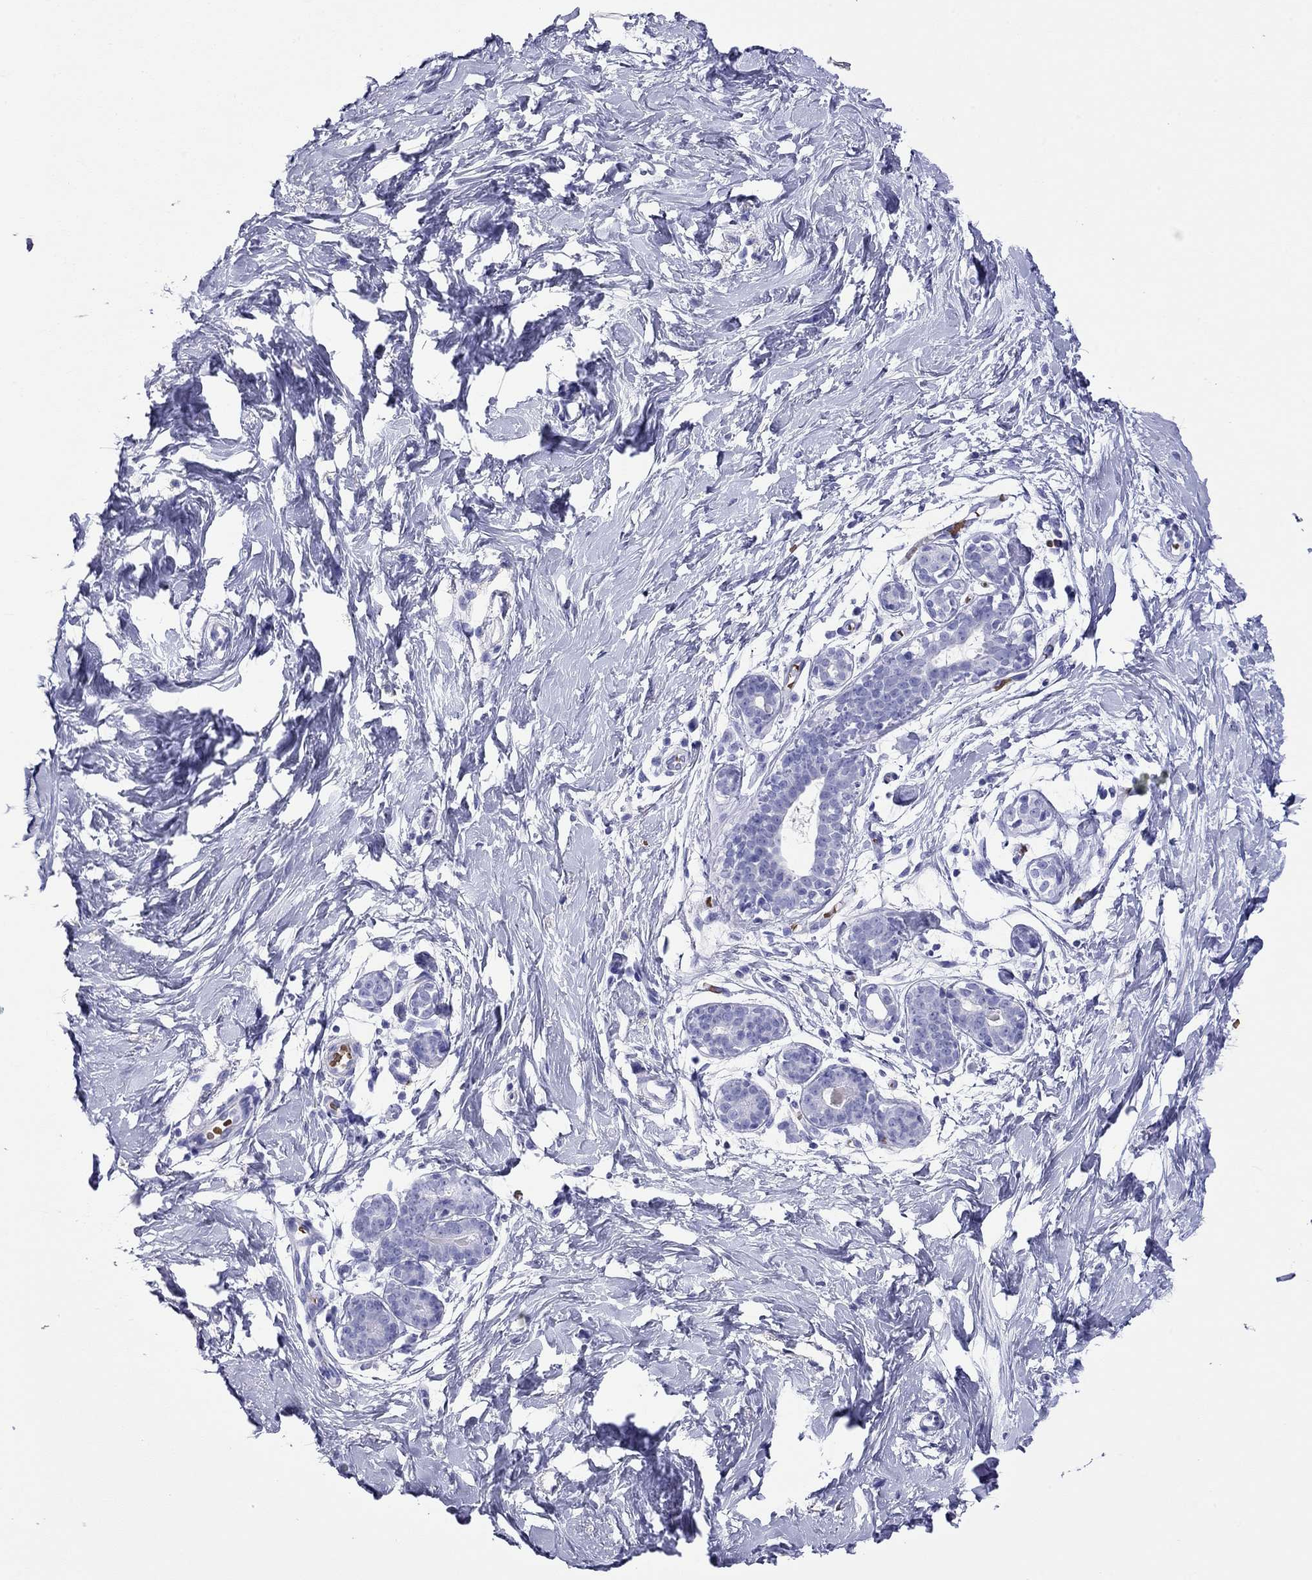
{"staining": {"intensity": "negative", "quantity": "none", "location": "none"}, "tissue": "breast", "cell_type": "Adipocytes", "image_type": "normal", "snomed": [{"axis": "morphology", "description": "Normal tissue, NOS"}, {"axis": "topography", "description": "Breast"}], "caption": "IHC photomicrograph of normal breast: breast stained with DAB displays no significant protein expression in adipocytes.", "gene": "PTPRN", "patient": {"sex": "female", "age": 37}}